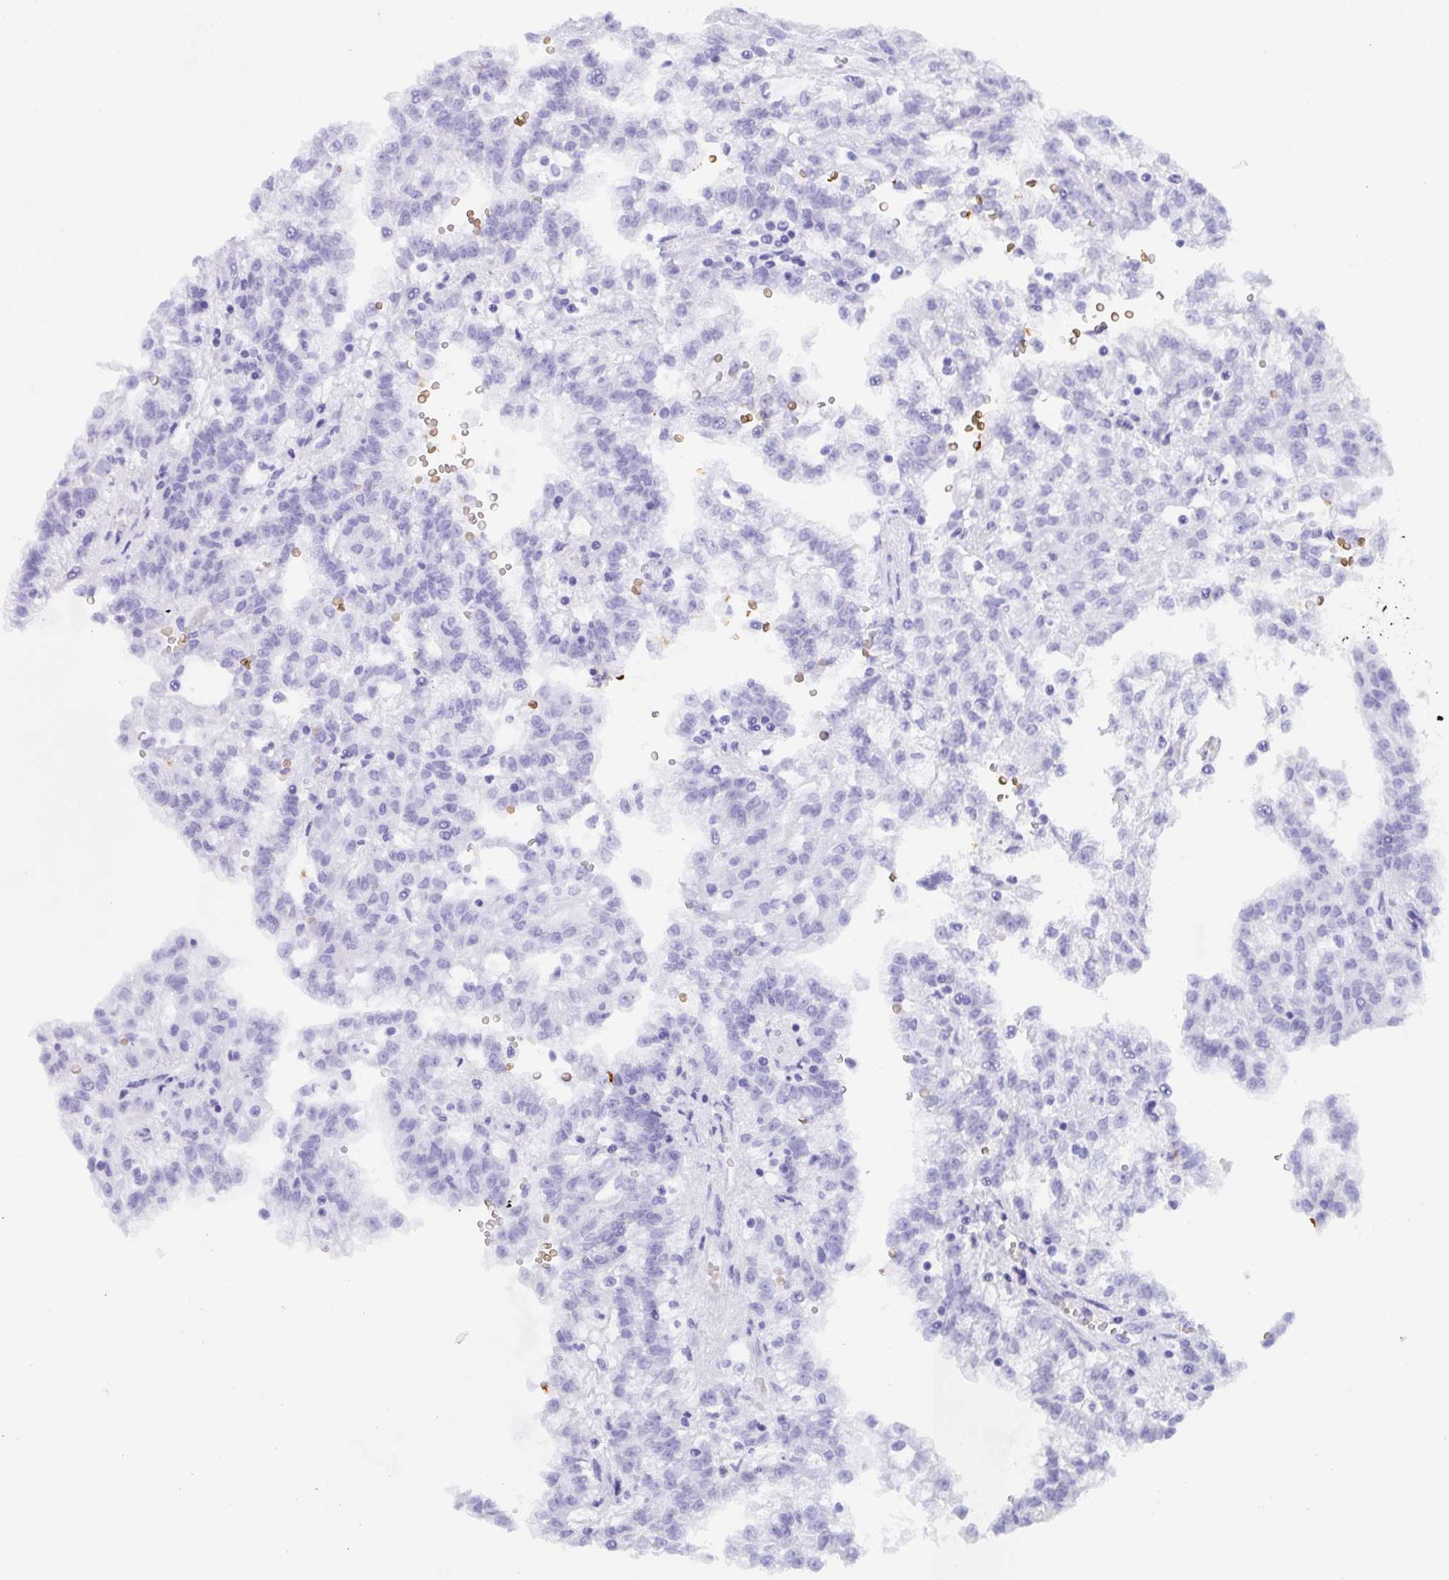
{"staining": {"intensity": "negative", "quantity": "none", "location": "none"}, "tissue": "renal cancer", "cell_type": "Tumor cells", "image_type": "cancer", "snomed": [{"axis": "morphology", "description": "Adenocarcinoma, NOS"}, {"axis": "topography", "description": "Kidney"}], "caption": "DAB immunohistochemical staining of human renal cancer exhibits no significant expression in tumor cells. Nuclei are stained in blue.", "gene": "ANK1", "patient": {"sex": "male", "age": 63}}